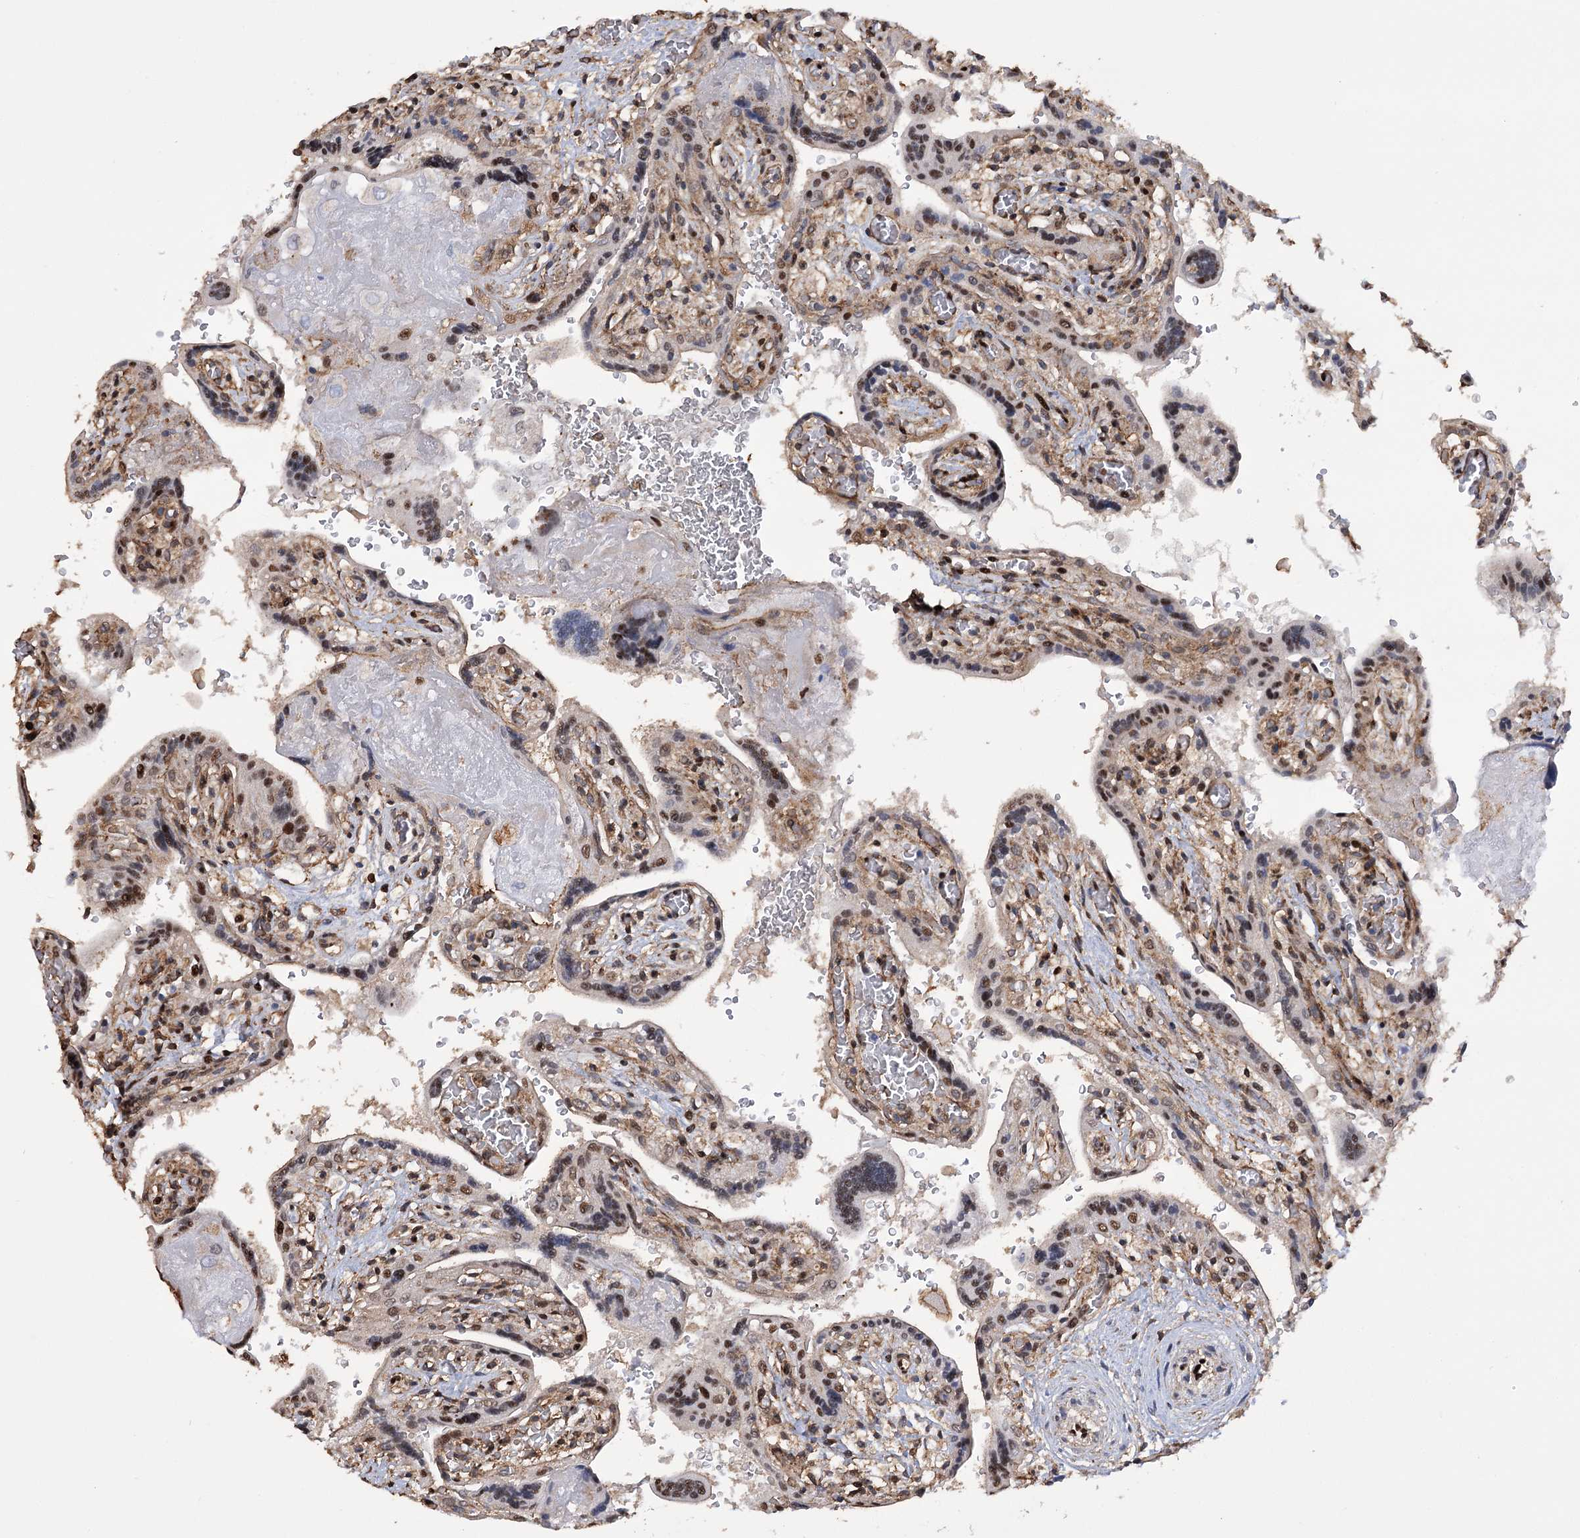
{"staining": {"intensity": "moderate", "quantity": ">75%", "location": "cytoplasmic/membranous,nuclear"}, "tissue": "placenta", "cell_type": "Trophoblastic cells", "image_type": "normal", "snomed": [{"axis": "morphology", "description": "Normal tissue, NOS"}, {"axis": "topography", "description": "Placenta"}], "caption": "Unremarkable placenta exhibits moderate cytoplasmic/membranous,nuclear staining in about >75% of trophoblastic cells, visualized by immunohistochemistry. The protein of interest is shown in brown color, while the nuclei are stained blue.", "gene": "NFU1", "patient": {"sex": "female", "age": 37}}